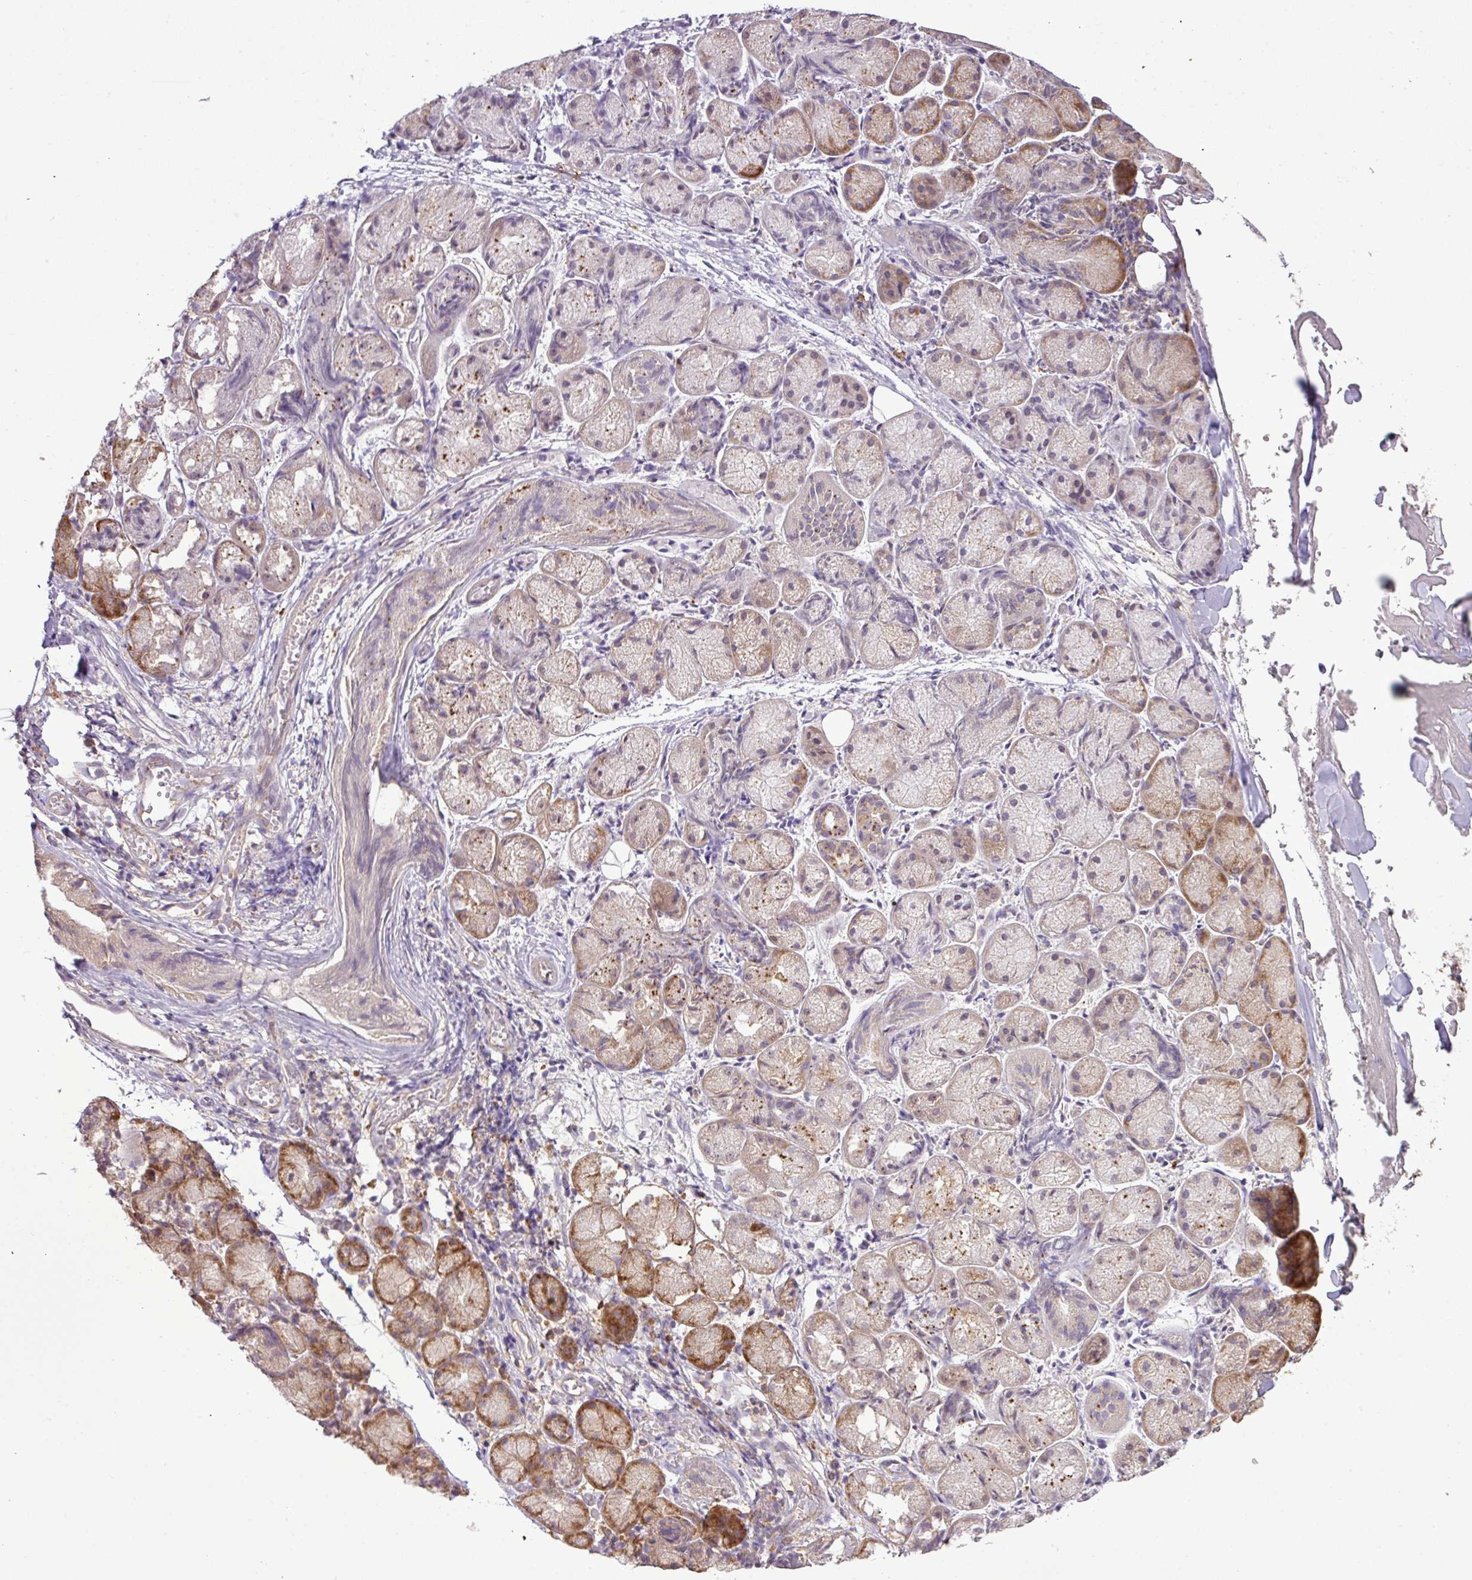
{"staining": {"intensity": "moderate", "quantity": "25%-75%", "location": "cytoplasmic/membranous"}, "tissue": "salivary gland", "cell_type": "Glandular cells", "image_type": "normal", "snomed": [{"axis": "morphology", "description": "Normal tissue, NOS"}, {"axis": "topography", "description": "Salivary gland"}], "caption": "Immunohistochemical staining of normal salivary gland reveals moderate cytoplasmic/membranous protein staining in approximately 25%-75% of glandular cells. (DAB IHC with brightfield microscopy, high magnification).", "gene": "DNAAF4", "patient": {"sex": "female", "age": 24}}